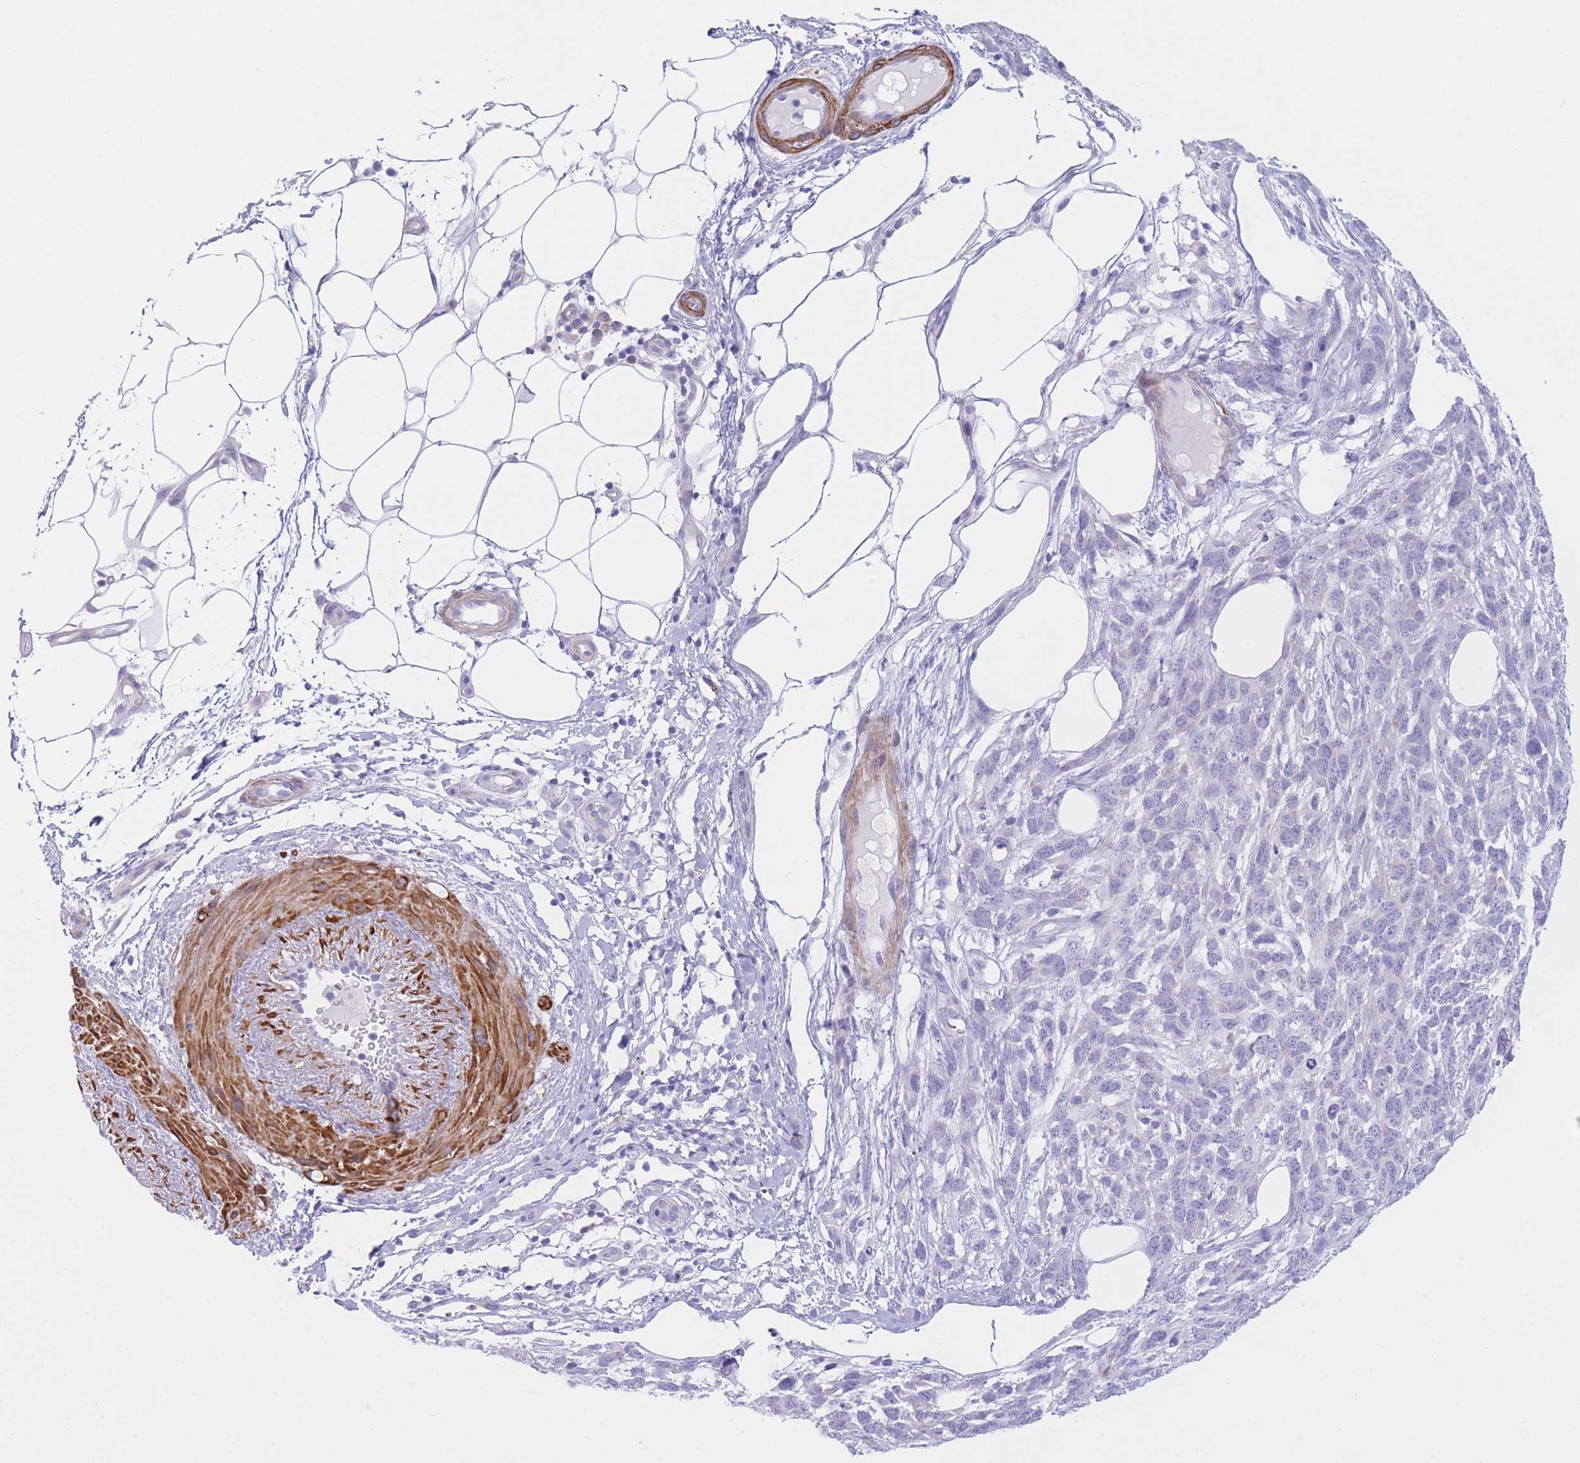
{"staining": {"intensity": "negative", "quantity": "none", "location": "none"}, "tissue": "melanoma", "cell_type": "Tumor cells", "image_type": "cancer", "snomed": [{"axis": "morphology", "description": "Normal morphology"}, {"axis": "morphology", "description": "Malignant melanoma, NOS"}, {"axis": "topography", "description": "Skin"}], "caption": "DAB immunohistochemical staining of melanoma demonstrates no significant expression in tumor cells.", "gene": "VWA8", "patient": {"sex": "female", "age": 72}}